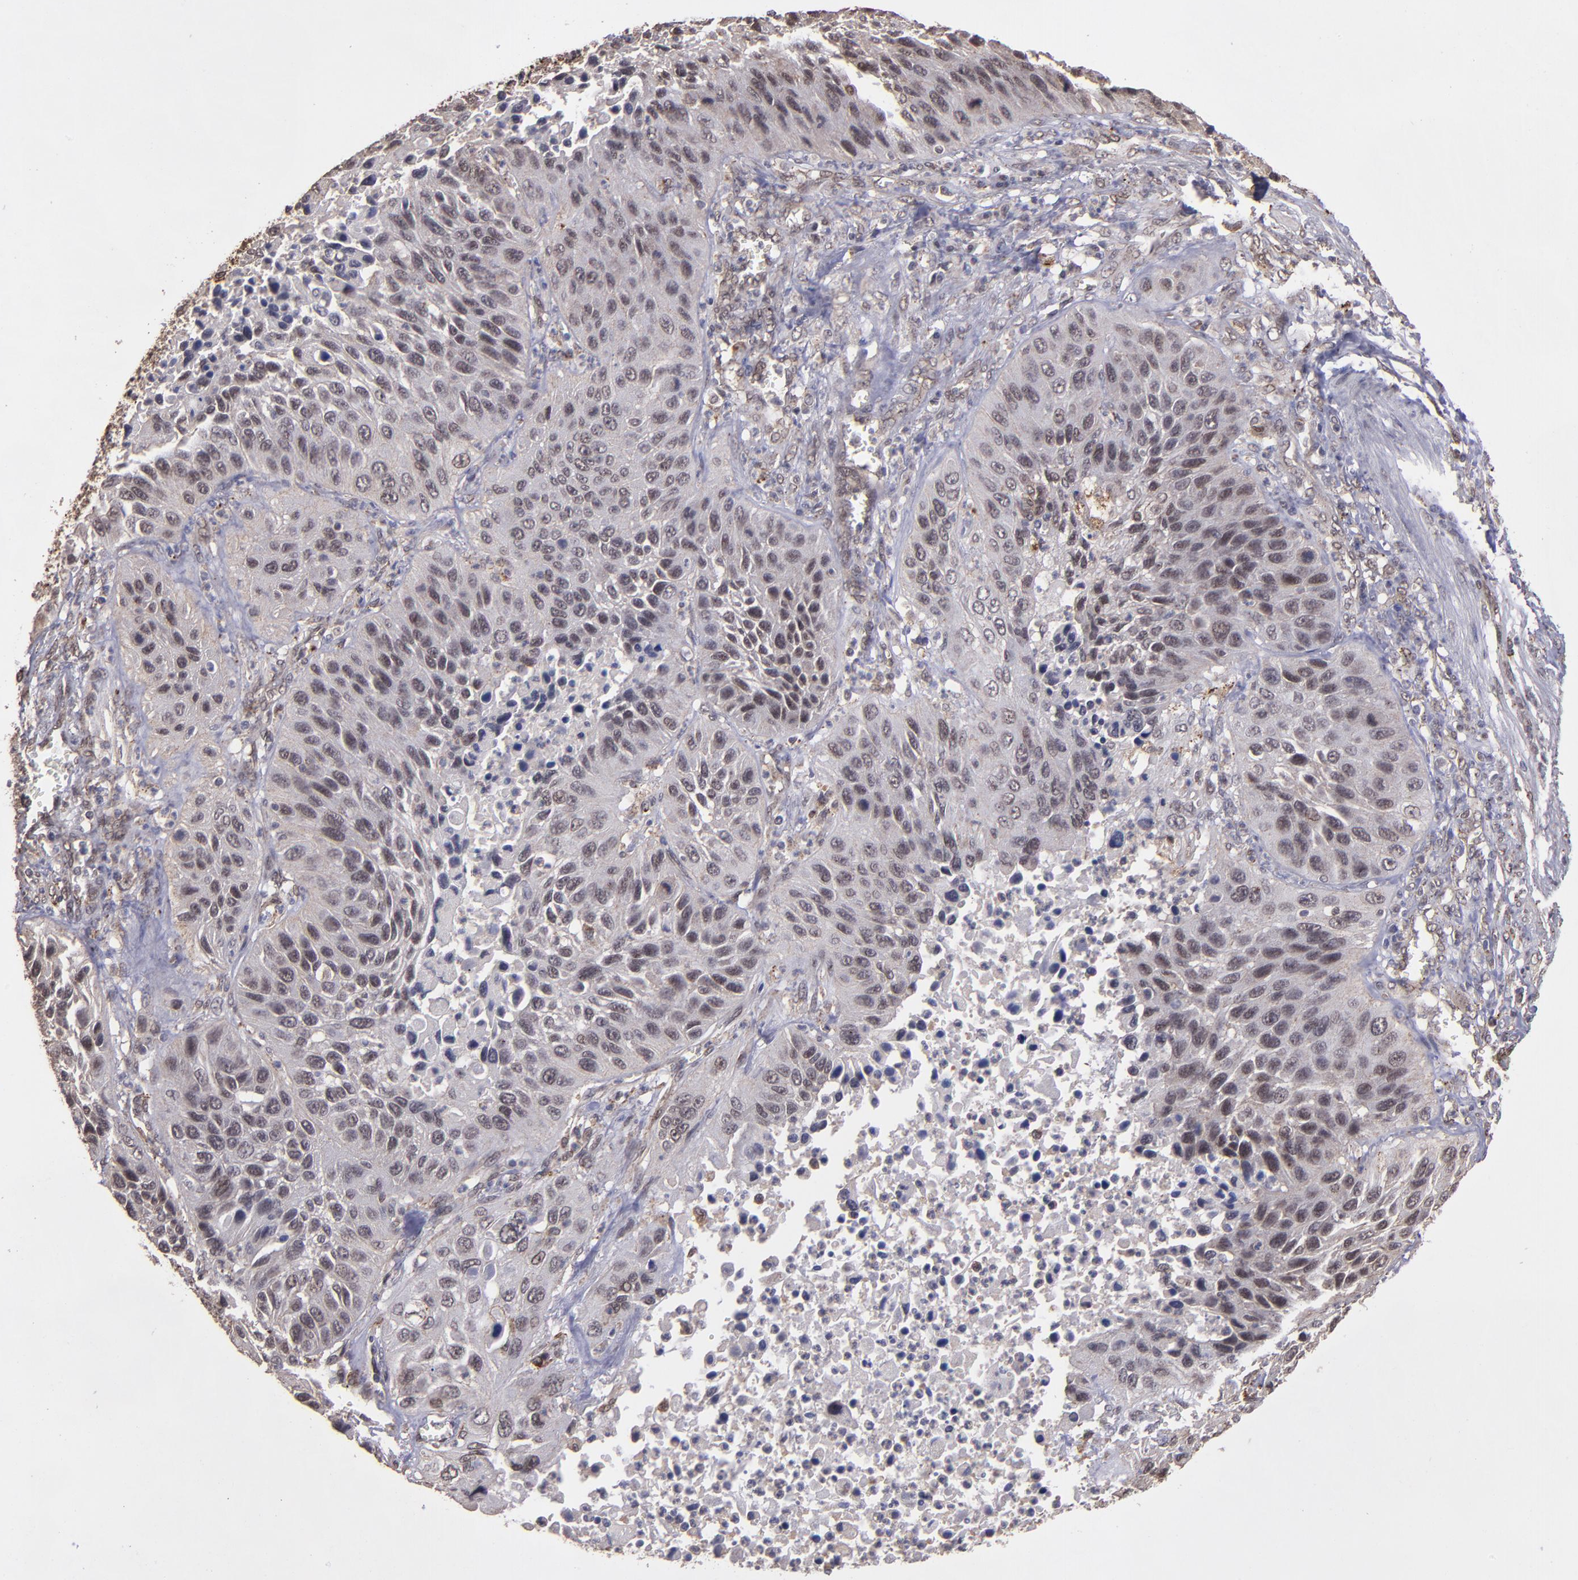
{"staining": {"intensity": "weak", "quantity": "25%-75%", "location": "nuclear"}, "tissue": "lung cancer", "cell_type": "Tumor cells", "image_type": "cancer", "snomed": [{"axis": "morphology", "description": "Squamous cell carcinoma, NOS"}, {"axis": "topography", "description": "Lung"}], "caption": "Lung cancer (squamous cell carcinoma) stained with DAB IHC shows low levels of weak nuclear positivity in approximately 25%-75% of tumor cells.", "gene": "SIPA1L1", "patient": {"sex": "female", "age": 76}}